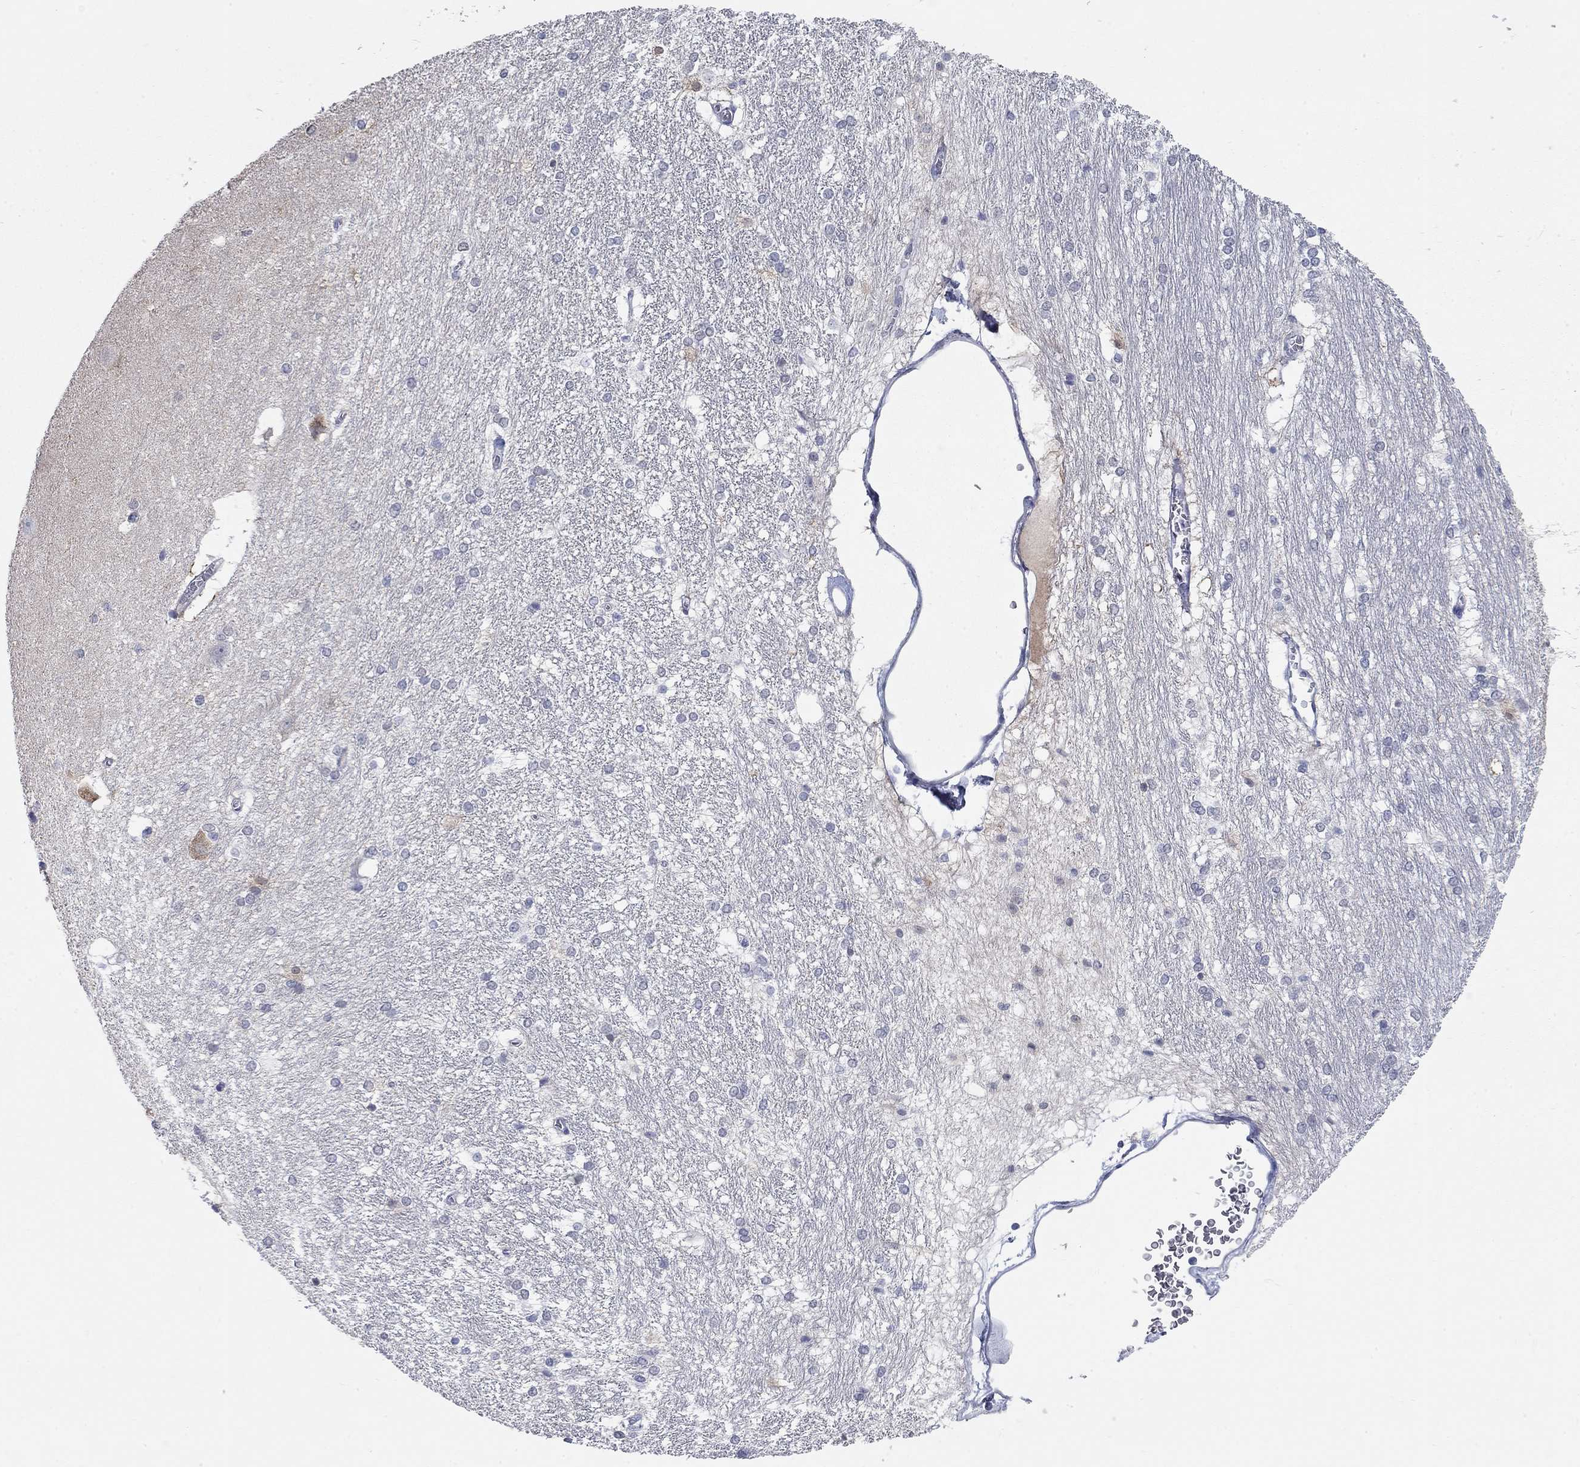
{"staining": {"intensity": "strong", "quantity": "<25%", "location": "cytoplasmic/membranous"}, "tissue": "hippocampus", "cell_type": "Glial cells", "image_type": "normal", "snomed": [{"axis": "morphology", "description": "Normal tissue, NOS"}, {"axis": "topography", "description": "Cerebral cortex"}, {"axis": "topography", "description": "Hippocampus"}], "caption": "Hippocampus stained with IHC reveals strong cytoplasmic/membranous positivity in approximately <25% of glial cells.", "gene": "WASF3", "patient": {"sex": "female", "age": 19}}